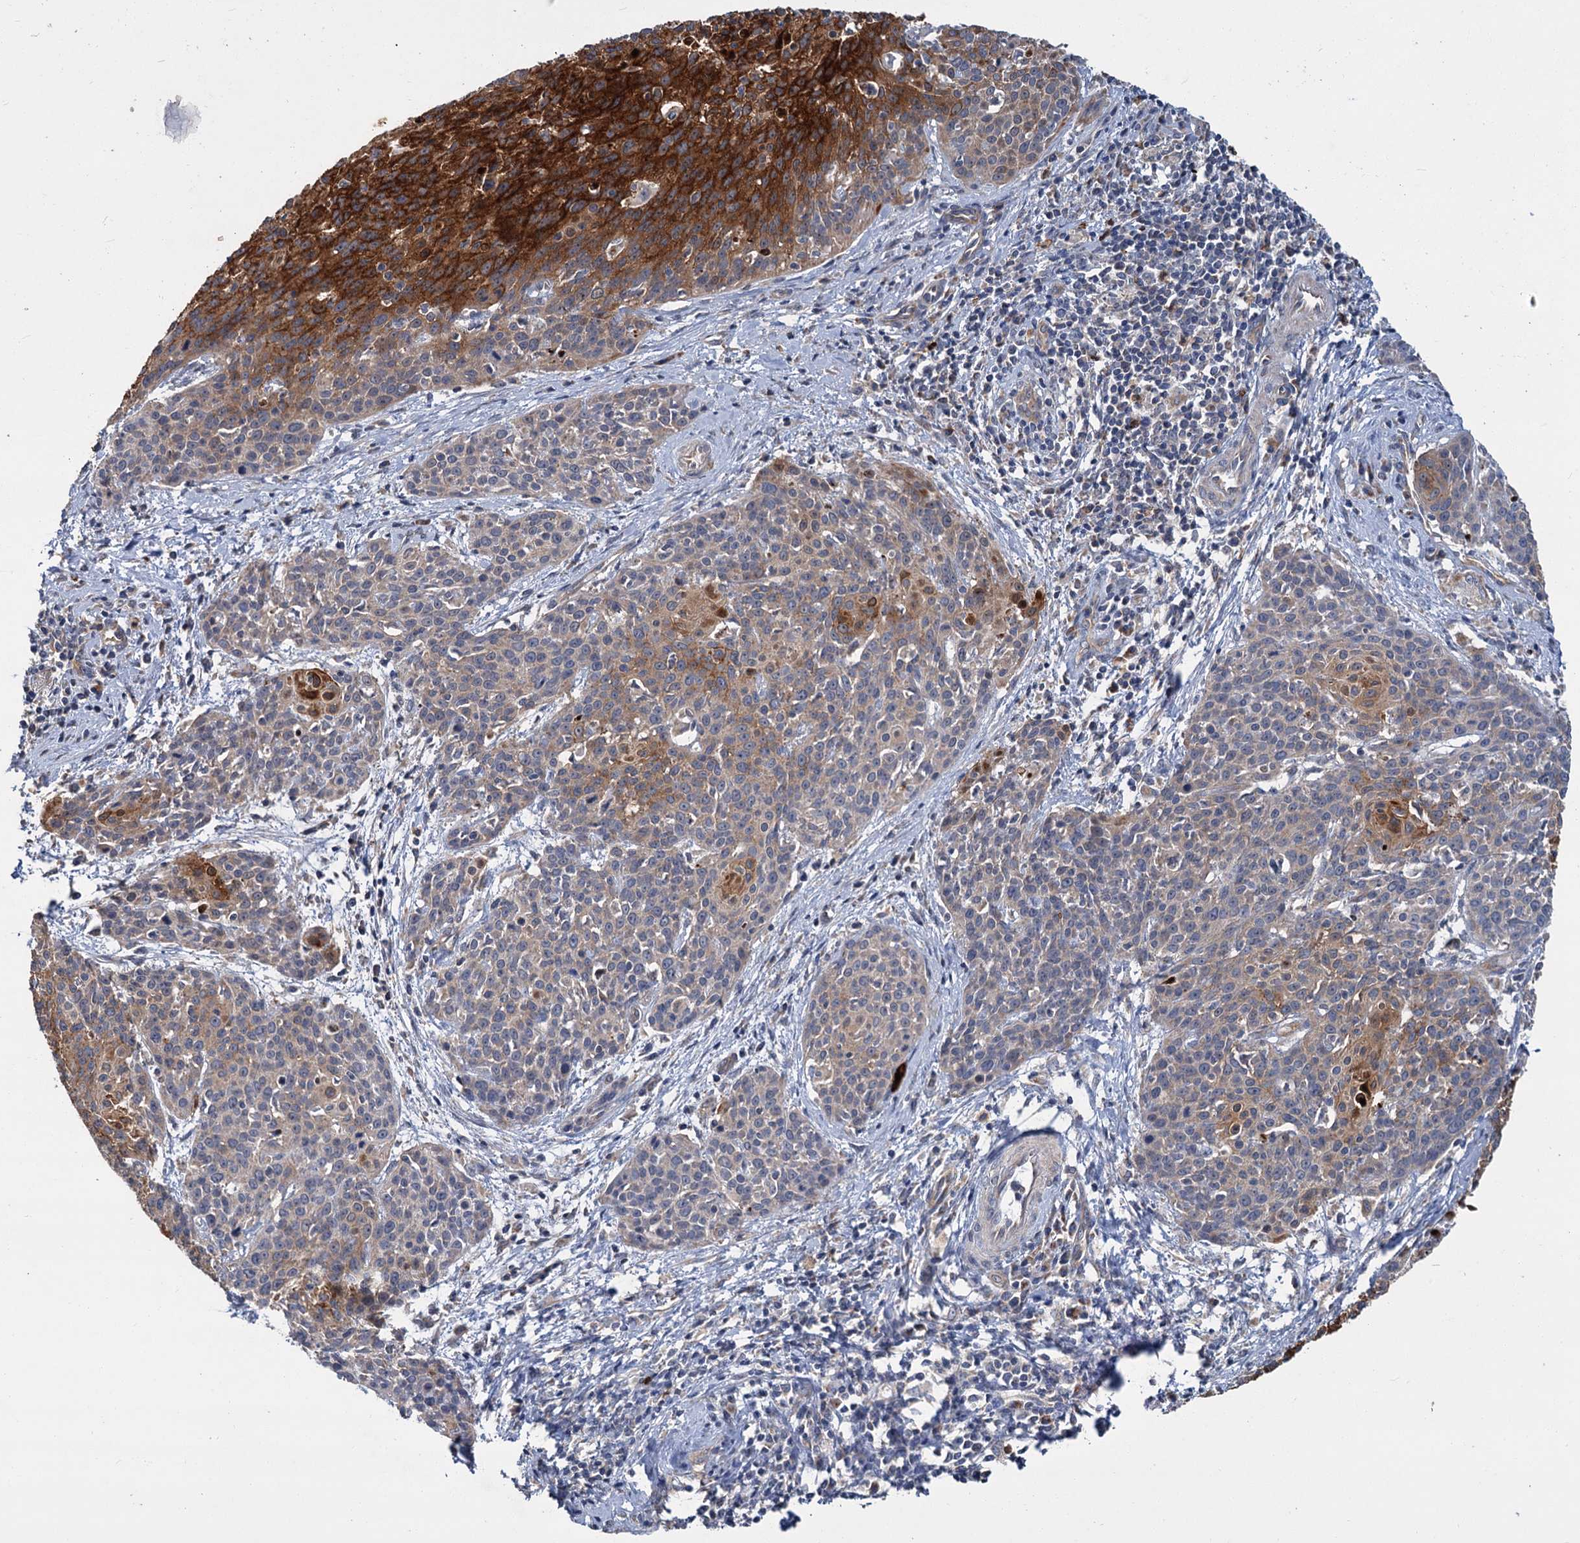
{"staining": {"intensity": "strong", "quantity": "<25%", "location": "cytoplasmic/membranous"}, "tissue": "cervical cancer", "cell_type": "Tumor cells", "image_type": "cancer", "snomed": [{"axis": "morphology", "description": "Squamous cell carcinoma, NOS"}, {"axis": "topography", "description": "Cervix"}], "caption": "Cervical squamous cell carcinoma was stained to show a protein in brown. There is medium levels of strong cytoplasmic/membranous staining in about <25% of tumor cells.", "gene": "DYNC2H1", "patient": {"sex": "female", "age": 38}}